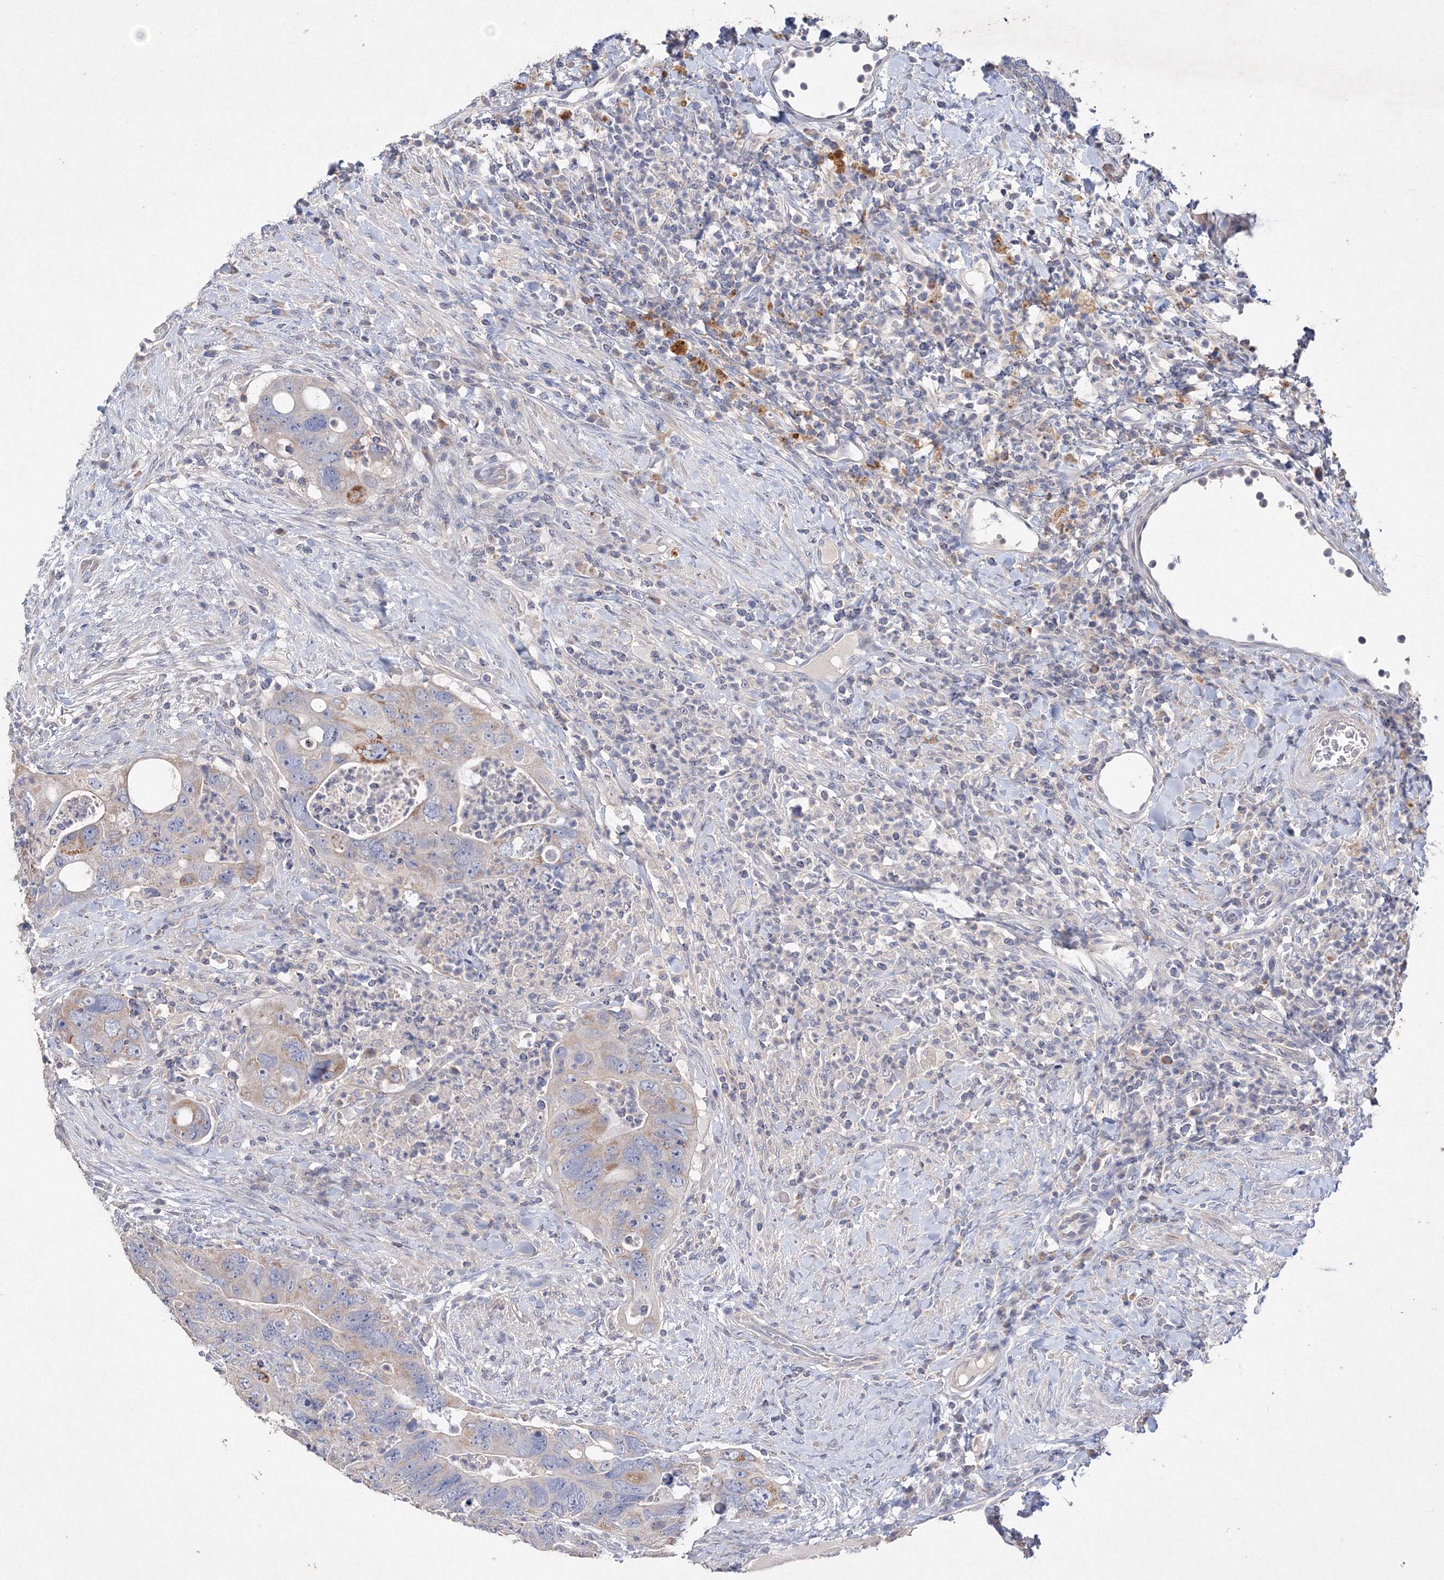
{"staining": {"intensity": "moderate", "quantity": "<25%", "location": "cytoplasmic/membranous"}, "tissue": "colorectal cancer", "cell_type": "Tumor cells", "image_type": "cancer", "snomed": [{"axis": "morphology", "description": "Adenocarcinoma, NOS"}, {"axis": "topography", "description": "Rectum"}], "caption": "About <25% of tumor cells in colorectal adenocarcinoma display moderate cytoplasmic/membranous protein staining as visualized by brown immunohistochemical staining.", "gene": "GLS", "patient": {"sex": "male", "age": 59}}